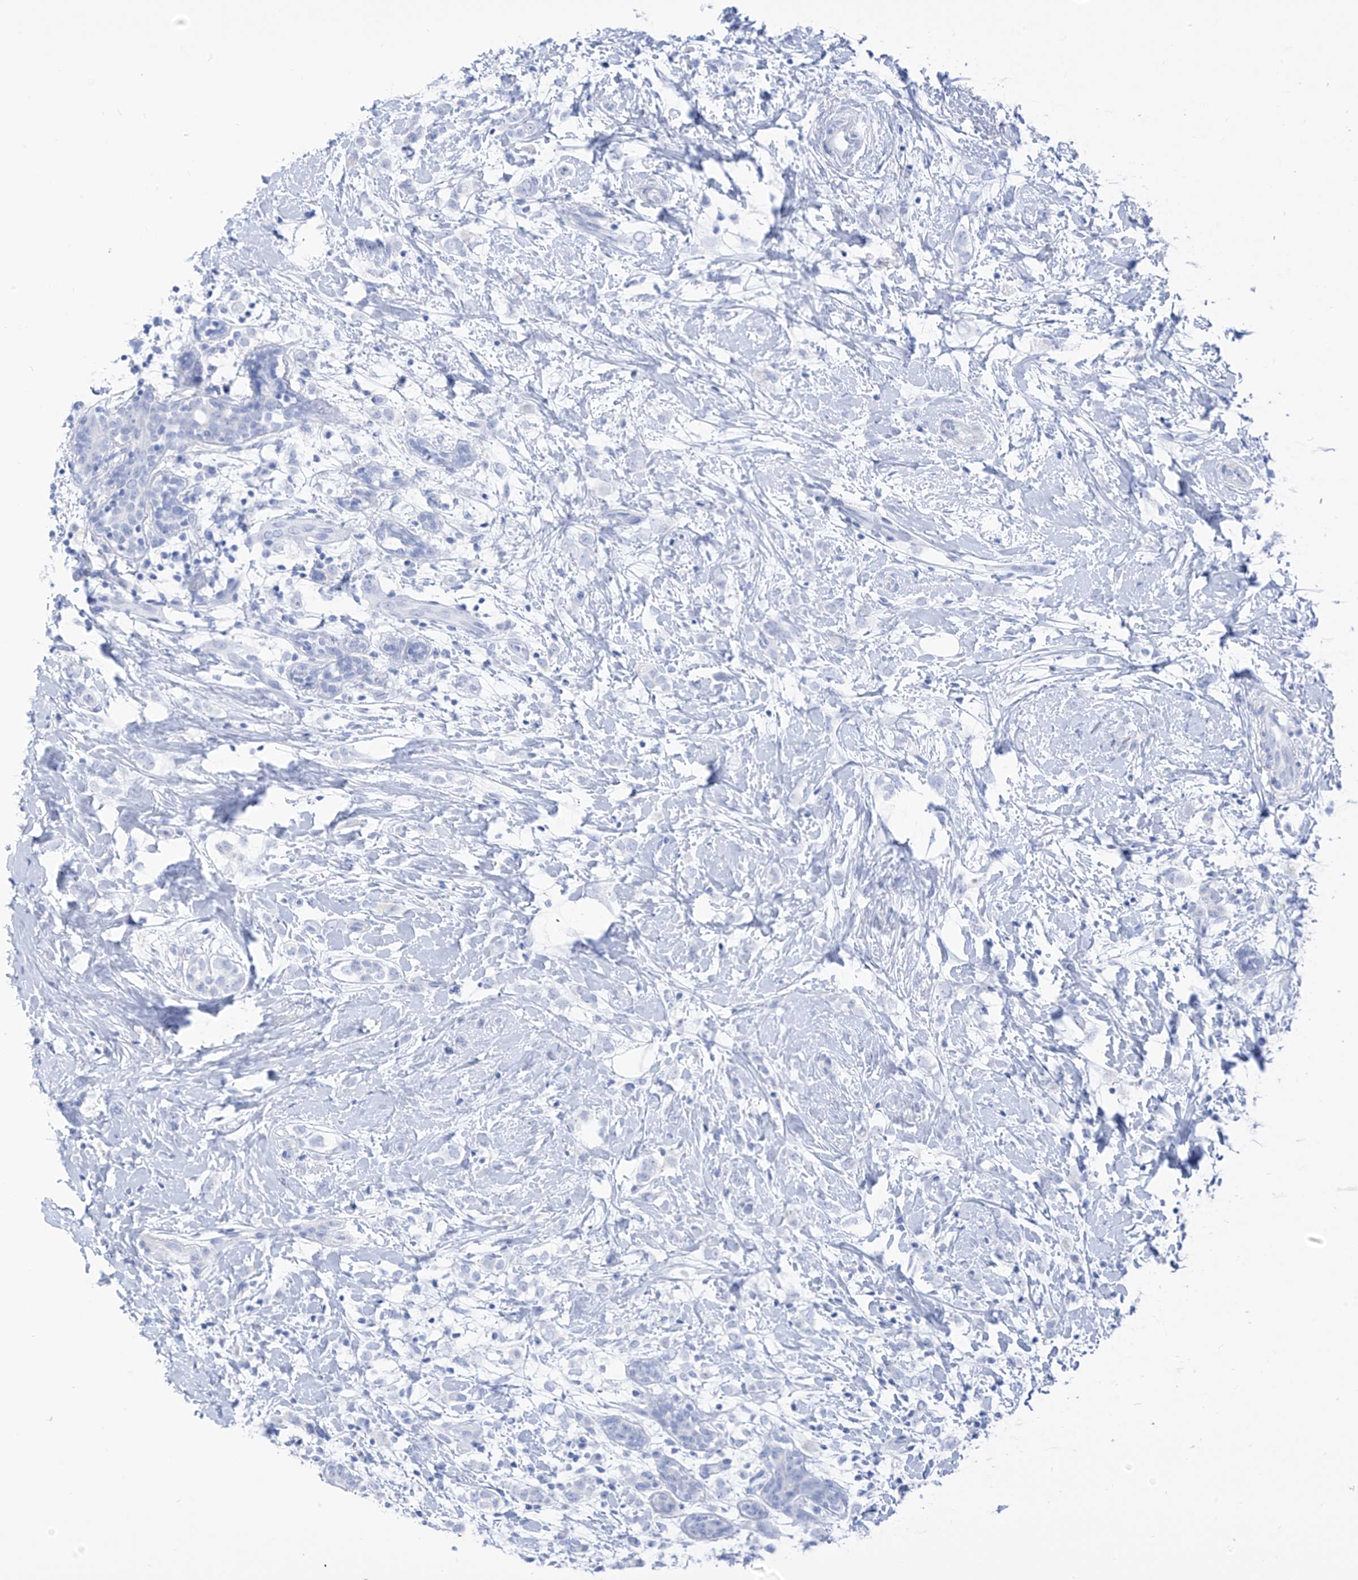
{"staining": {"intensity": "negative", "quantity": "none", "location": "none"}, "tissue": "breast cancer", "cell_type": "Tumor cells", "image_type": "cancer", "snomed": [{"axis": "morphology", "description": "Normal tissue, NOS"}, {"axis": "morphology", "description": "Lobular carcinoma"}, {"axis": "topography", "description": "Breast"}], "caption": "Tumor cells are negative for brown protein staining in breast lobular carcinoma. Brightfield microscopy of immunohistochemistry (IHC) stained with DAB (3,3'-diaminobenzidine) (brown) and hematoxylin (blue), captured at high magnification.", "gene": "RCN2", "patient": {"sex": "female", "age": 47}}